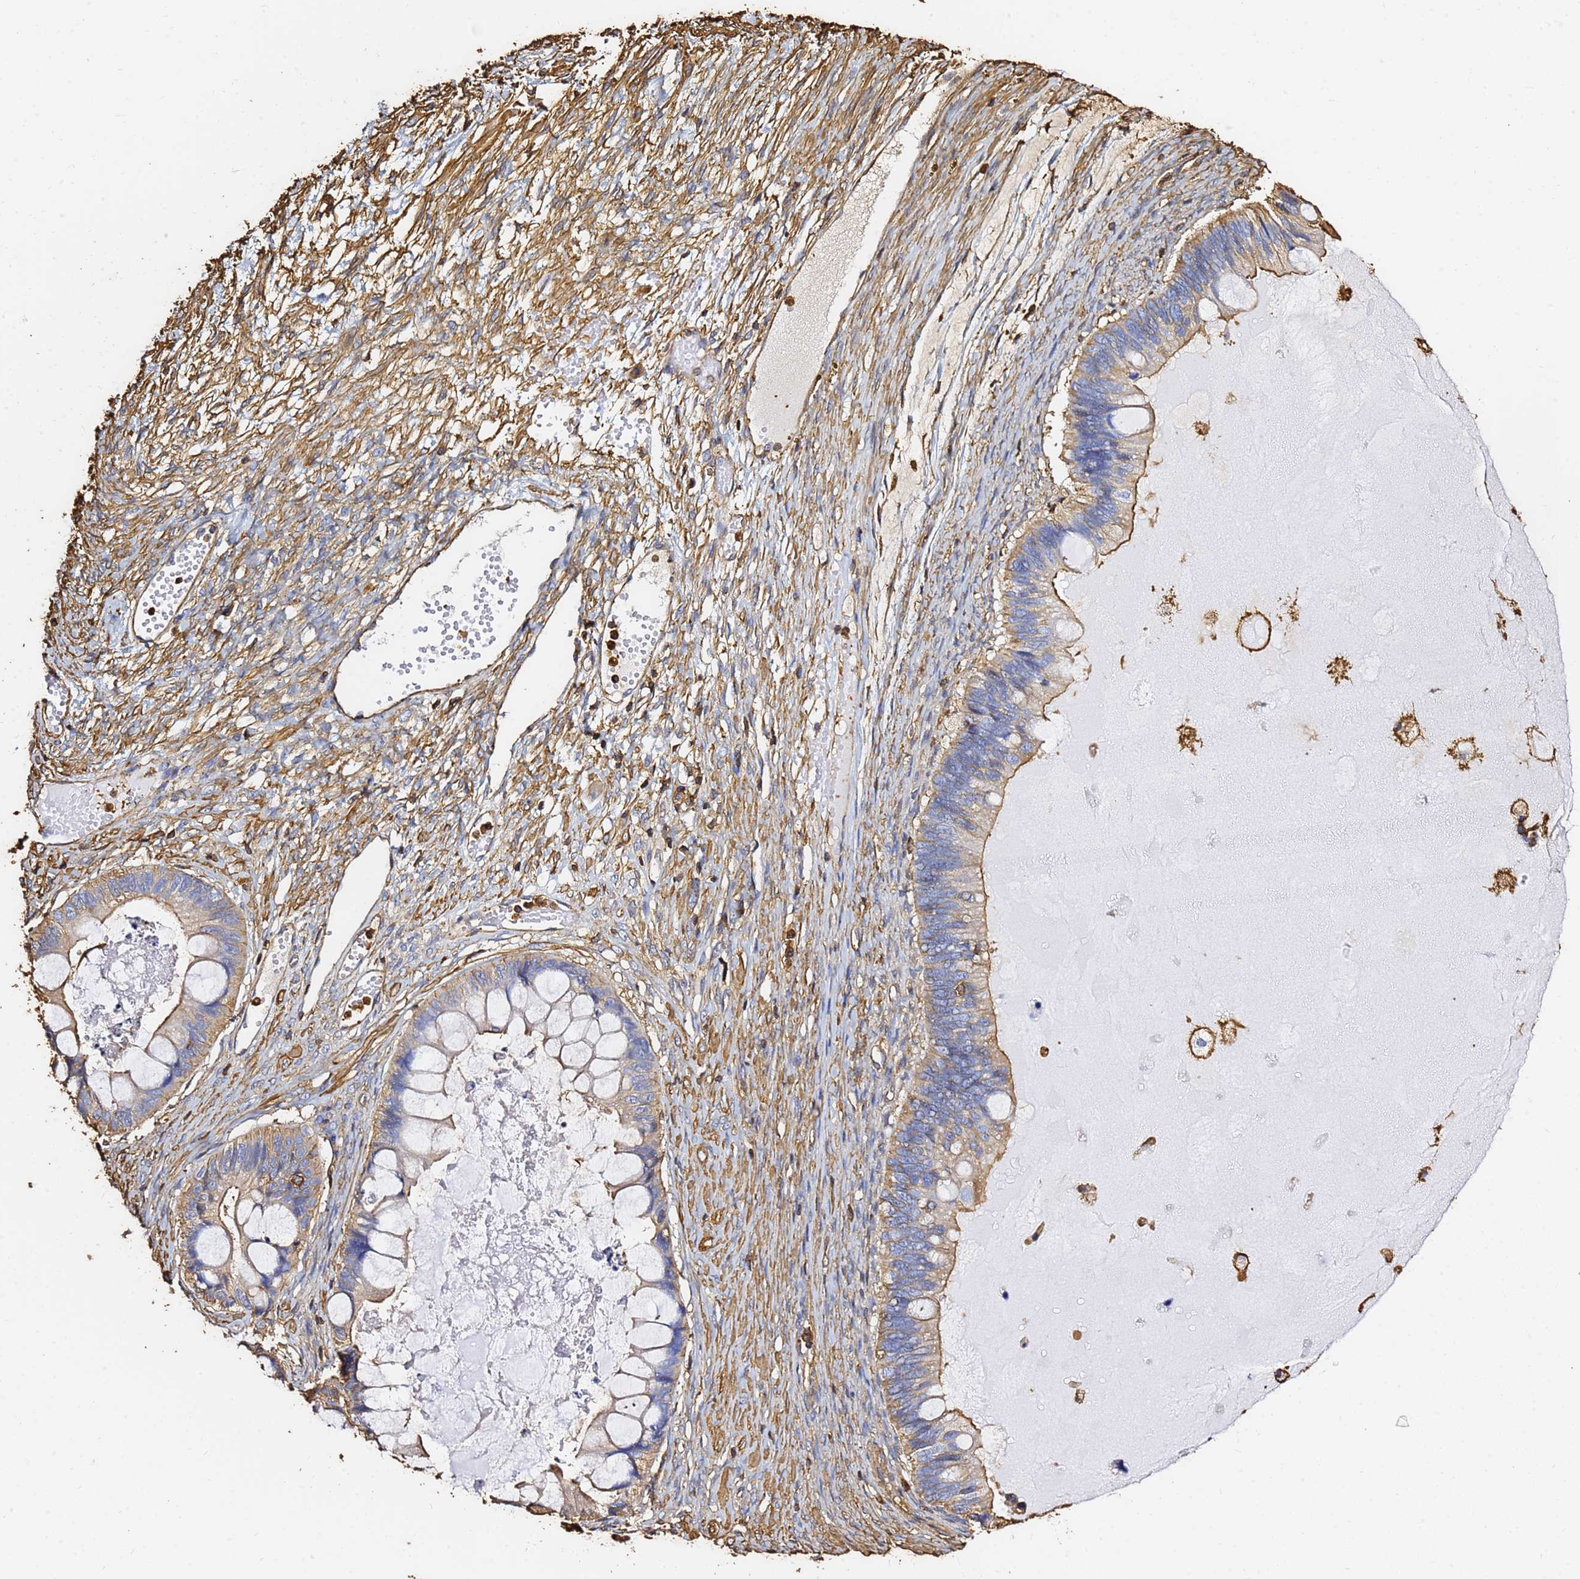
{"staining": {"intensity": "moderate", "quantity": "25%-75%", "location": "cytoplasmic/membranous"}, "tissue": "ovarian cancer", "cell_type": "Tumor cells", "image_type": "cancer", "snomed": [{"axis": "morphology", "description": "Cystadenocarcinoma, mucinous, NOS"}, {"axis": "topography", "description": "Ovary"}], "caption": "This is a photomicrograph of immunohistochemistry (IHC) staining of mucinous cystadenocarcinoma (ovarian), which shows moderate positivity in the cytoplasmic/membranous of tumor cells.", "gene": "ACTB", "patient": {"sex": "female", "age": 61}}